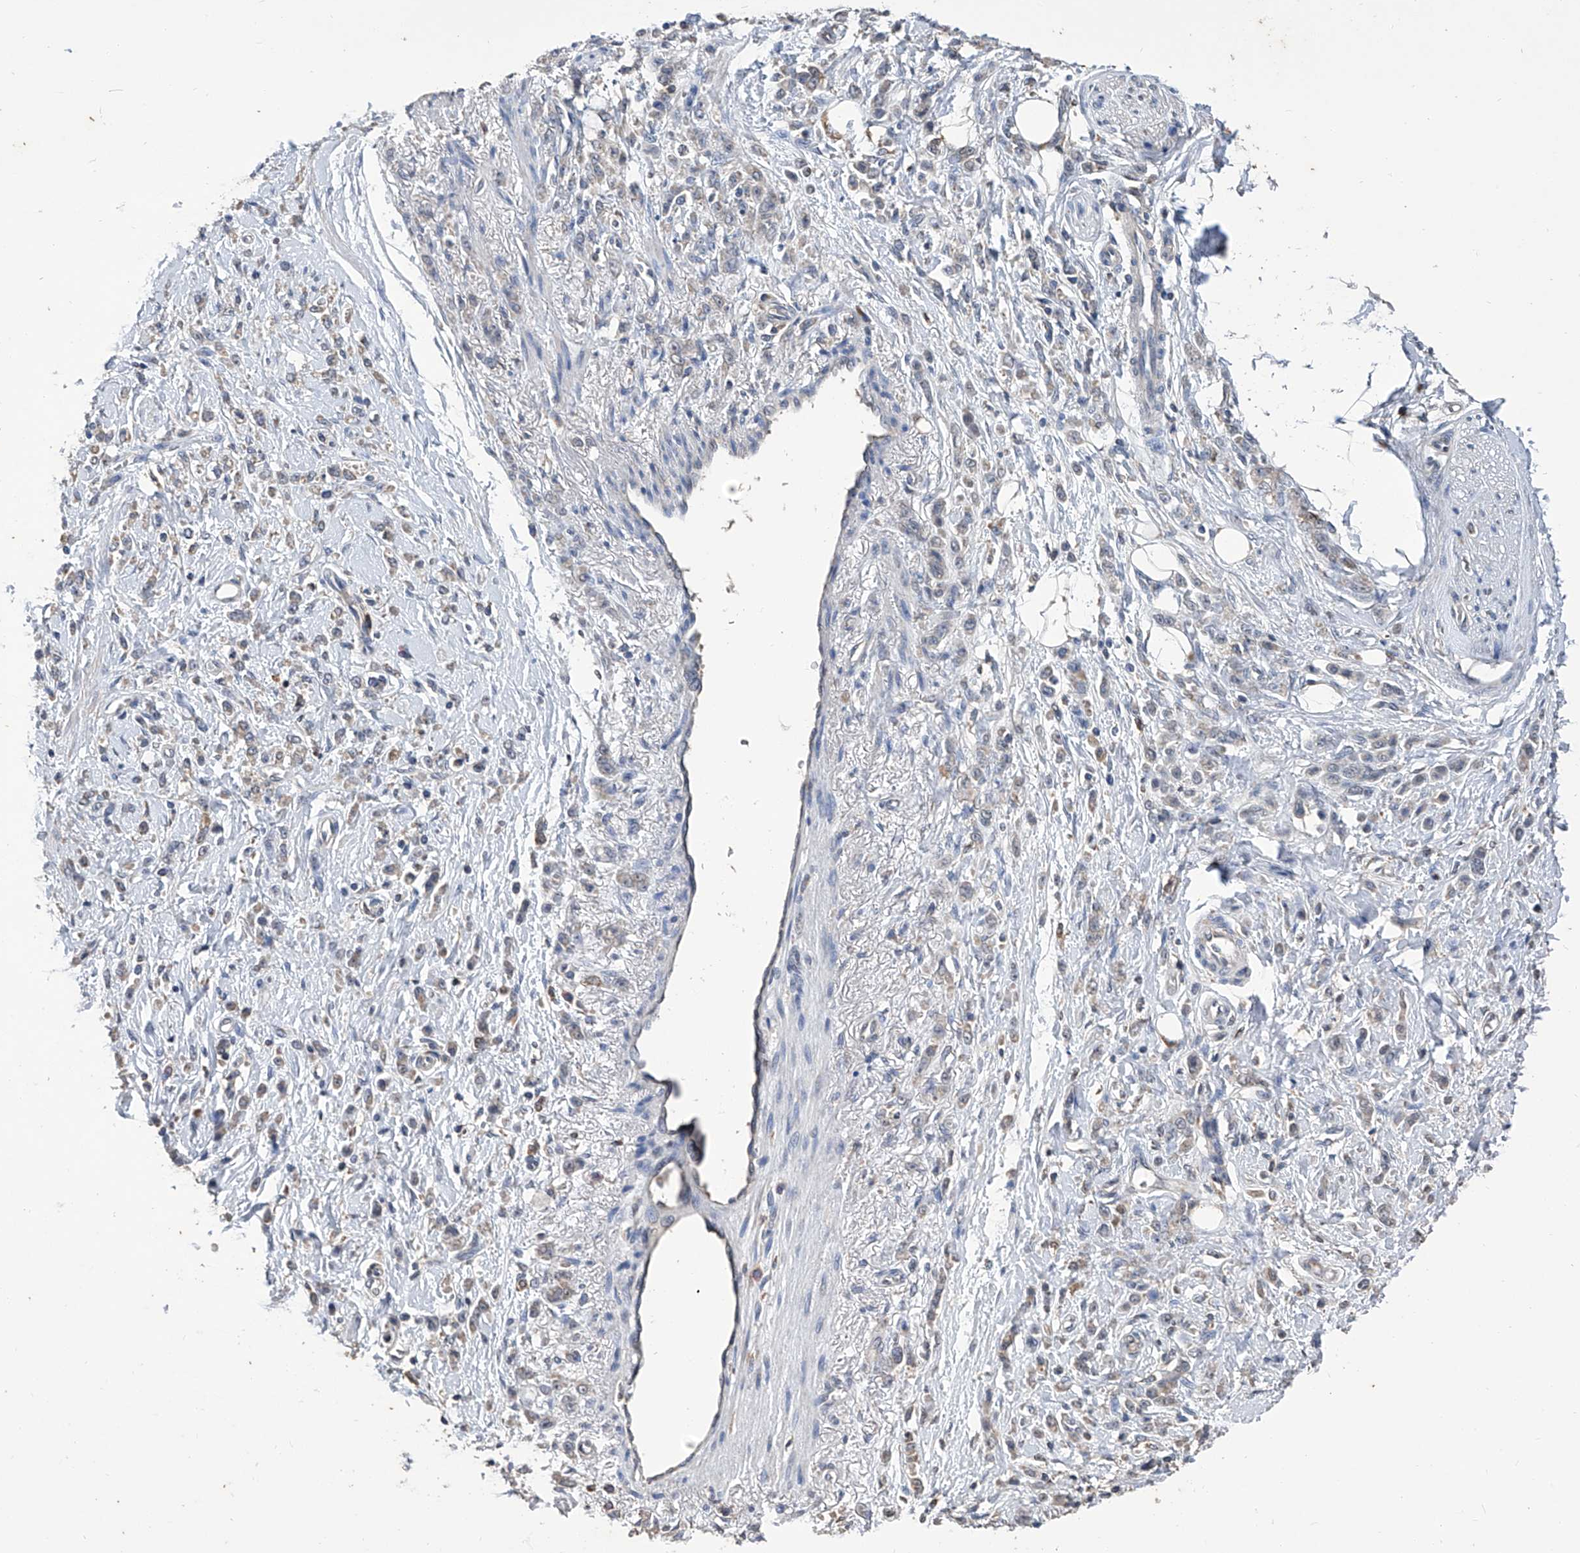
{"staining": {"intensity": "weak", "quantity": "25%-75%", "location": "cytoplasmic/membranous"}, "tissue": "stomach cancer", "cell_type": "Tumor cells", "image_type": "cancer", "snomed": [{"axis": "morphology", "description": "Normal tissue, NOS"}, {"axis": "morphology", "description": "Adenocarcinoma, NOS"}, {"axis": "topography", "description": "Stomach"}], "caption": "IHC of stomach adenocarcinoma exhibits low levels of weak cytoplasmic/membranous staining in about 25%-75% of tumor cells.", "gene": "GPT", "patient": {"sex": "male", "age": 82}}